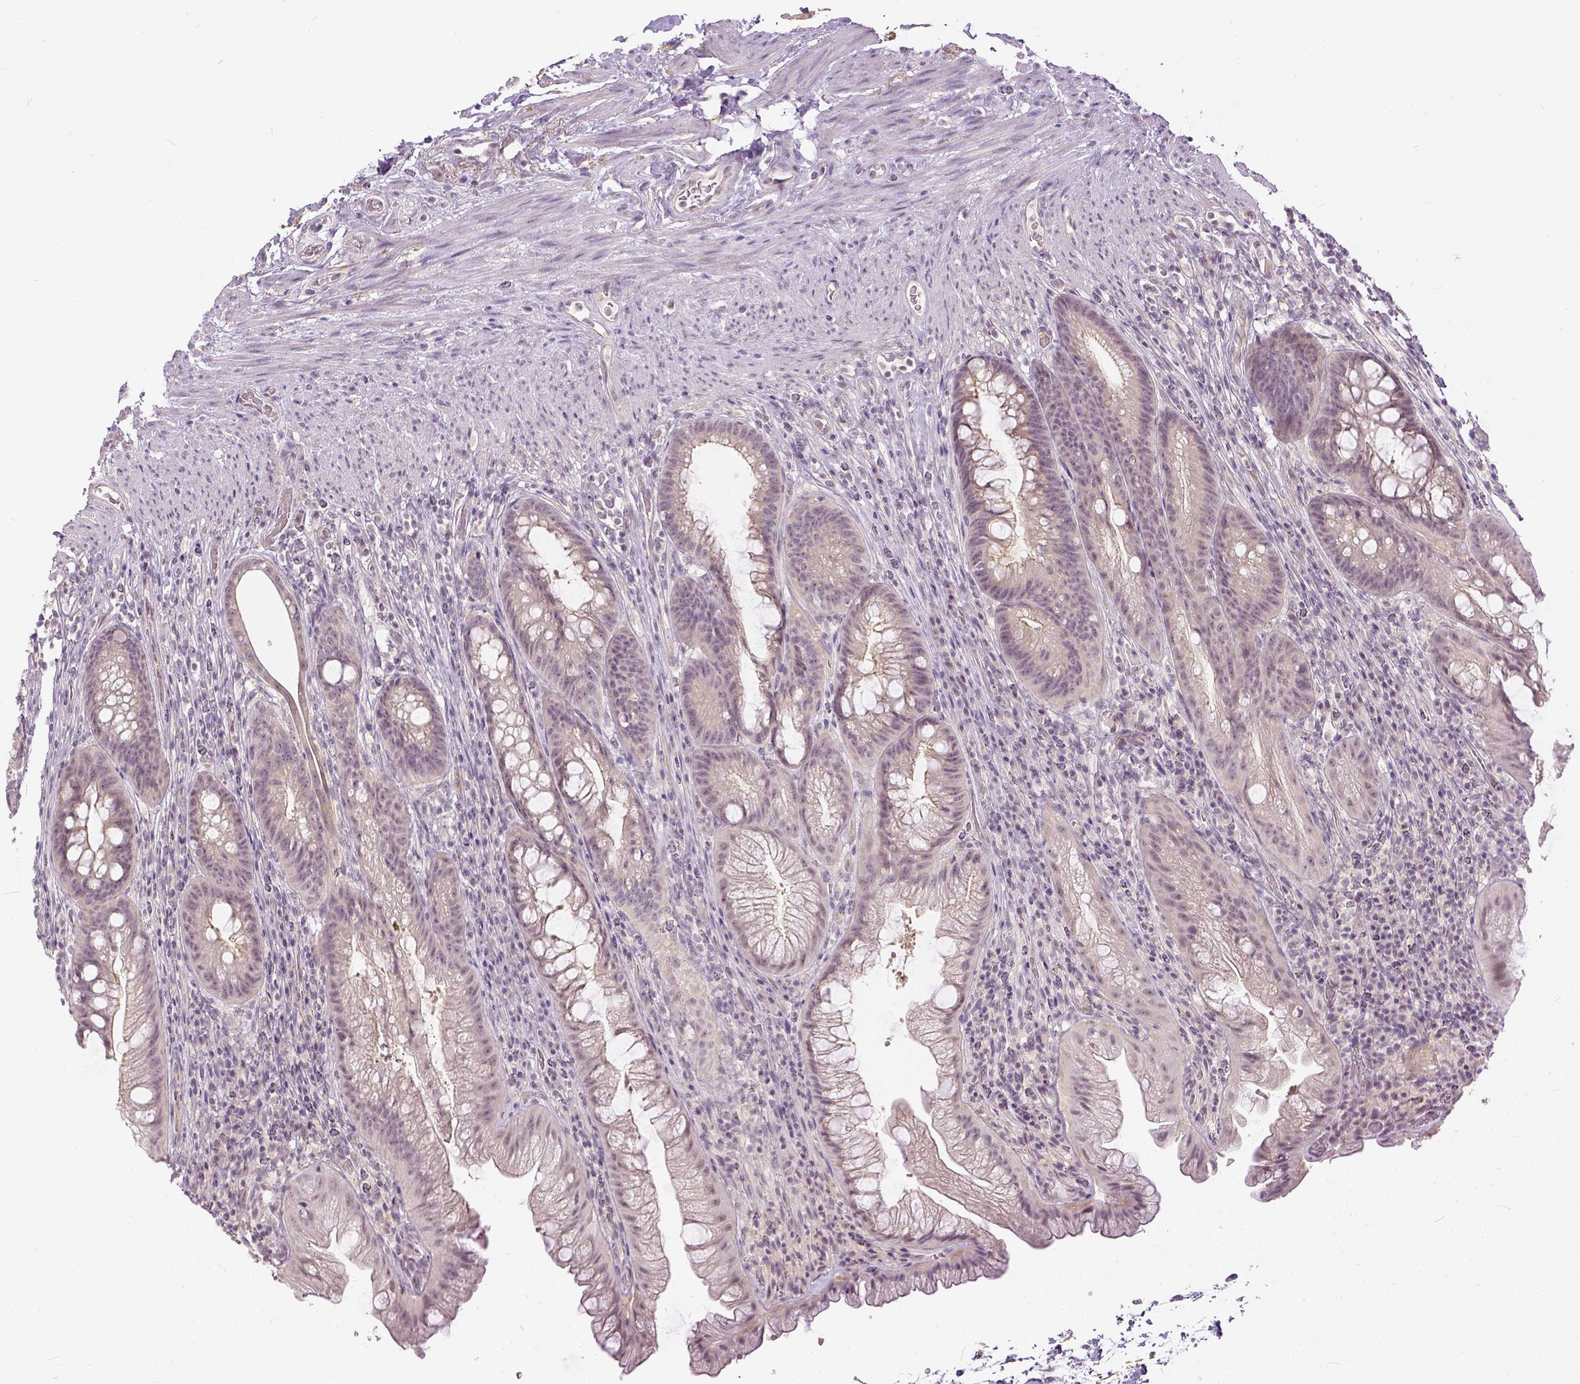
{"staining": {"intensity": "negative", "quantity": "none", "location": "none"}, "tissue": "rectum", "cell_type": "Glandular cells", "image_type": "normal", "snomed": [{"axis": "morphology", "description": "Normal tissue, NOS"}, {"axis": "topography", "description": "Smooth muscle"}, {"axis": "topography", "description": "Rectum"}], "caption": "The image shows no significant positivity in glandular cells of rectum. Brightfield microscopy of immunohistochemistry (IHC) stained with DAB (brown) and hematoxylin (blue), captured at high magnification.", "gene": "ANO2", "patient": {"sex": "male", "age": 53}}